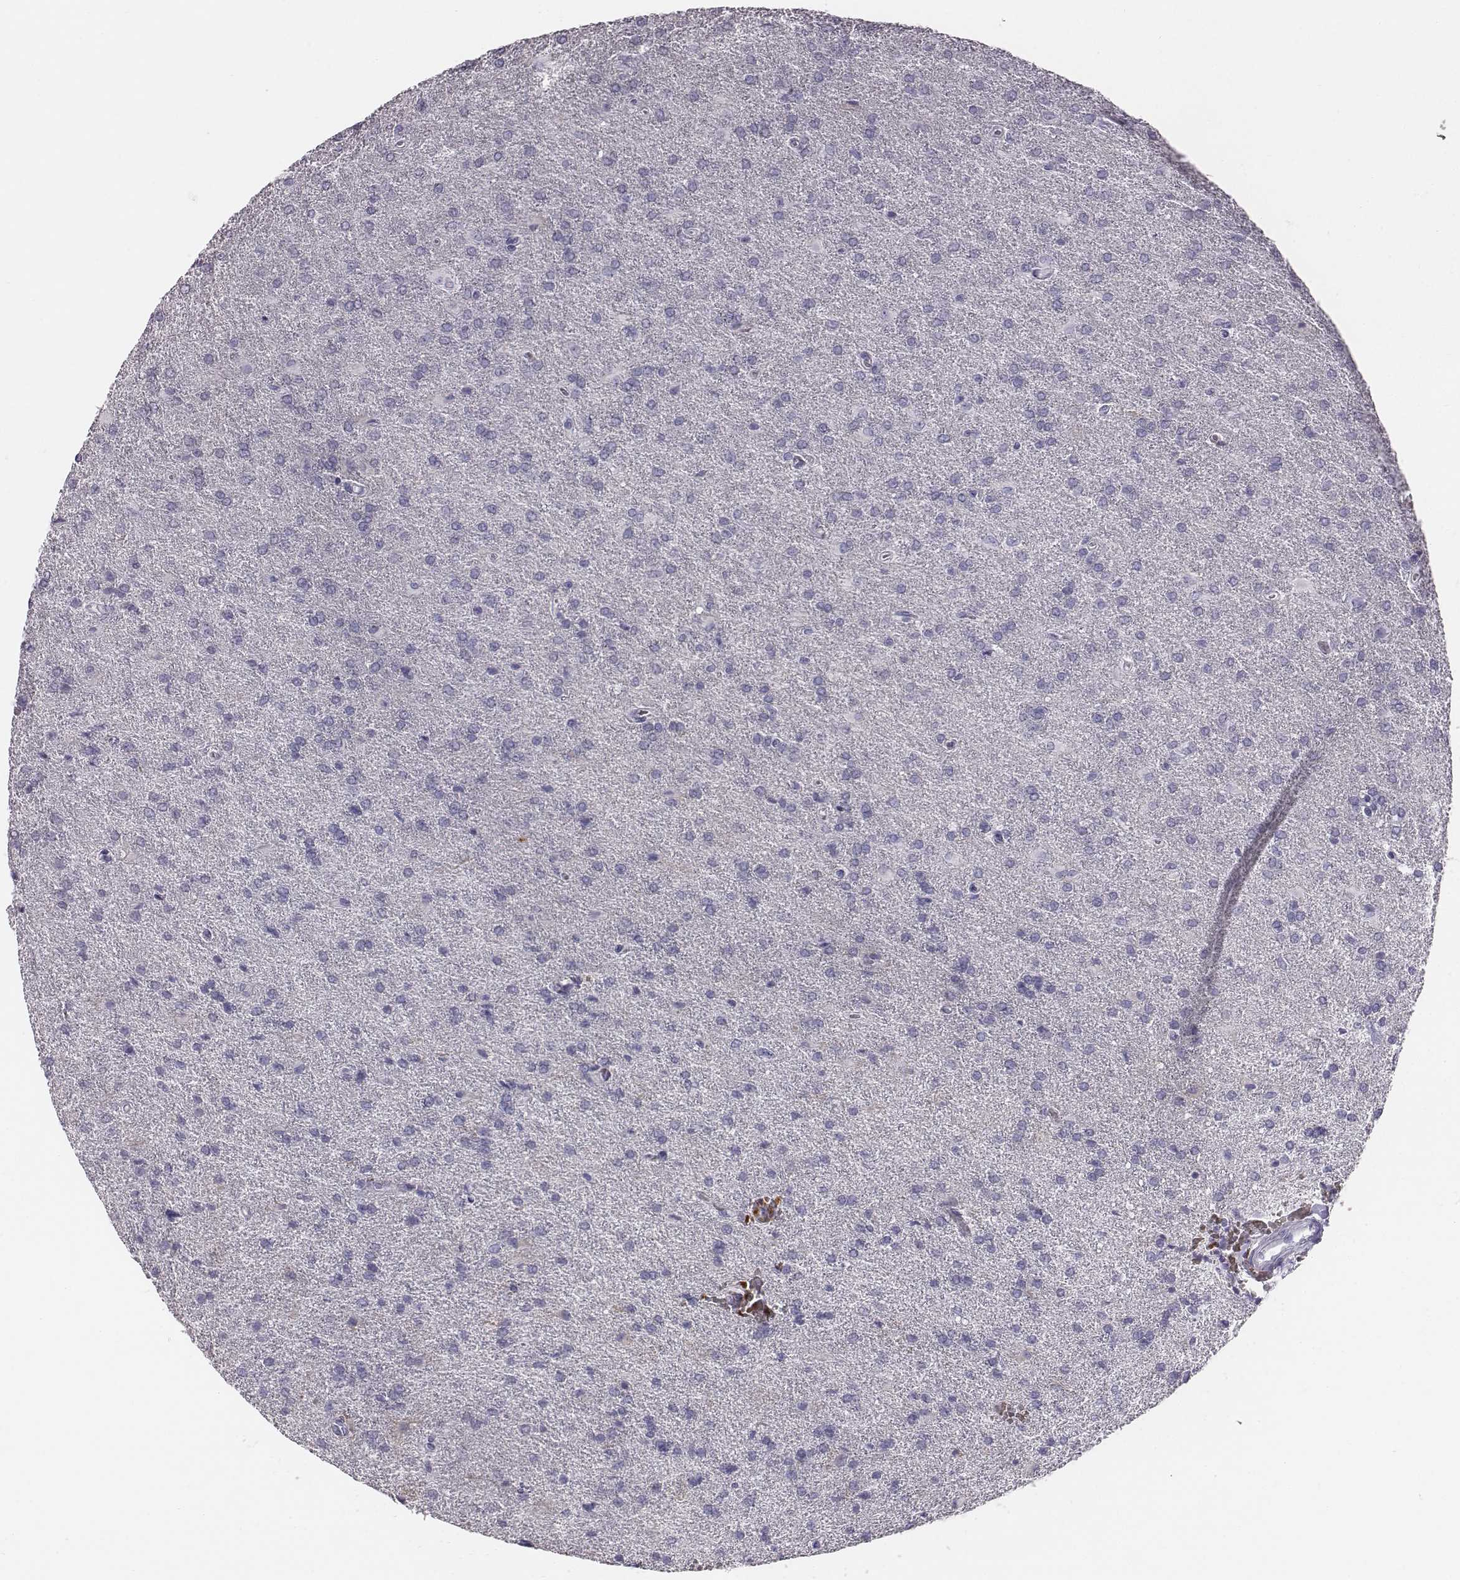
{"staining": {"intensity": "negative", "quantity": "none", "location": "none"}, "tissue": "glioma", "cell_type": "Tumor cells", "image_type": "cancer", "snomed": [{"axis": "morphology", "description": "Glioma, malignant, High grade"}, {"axis": "topography", "description": "Brain"}], "caption": "Tumor cells are negative for protein expression in human glioma. (Brightfield microscopy of DAB immunohistochemistry at high magnification).", "gene": "HBZ", "patient": {"sex": "male", "age": 68}}